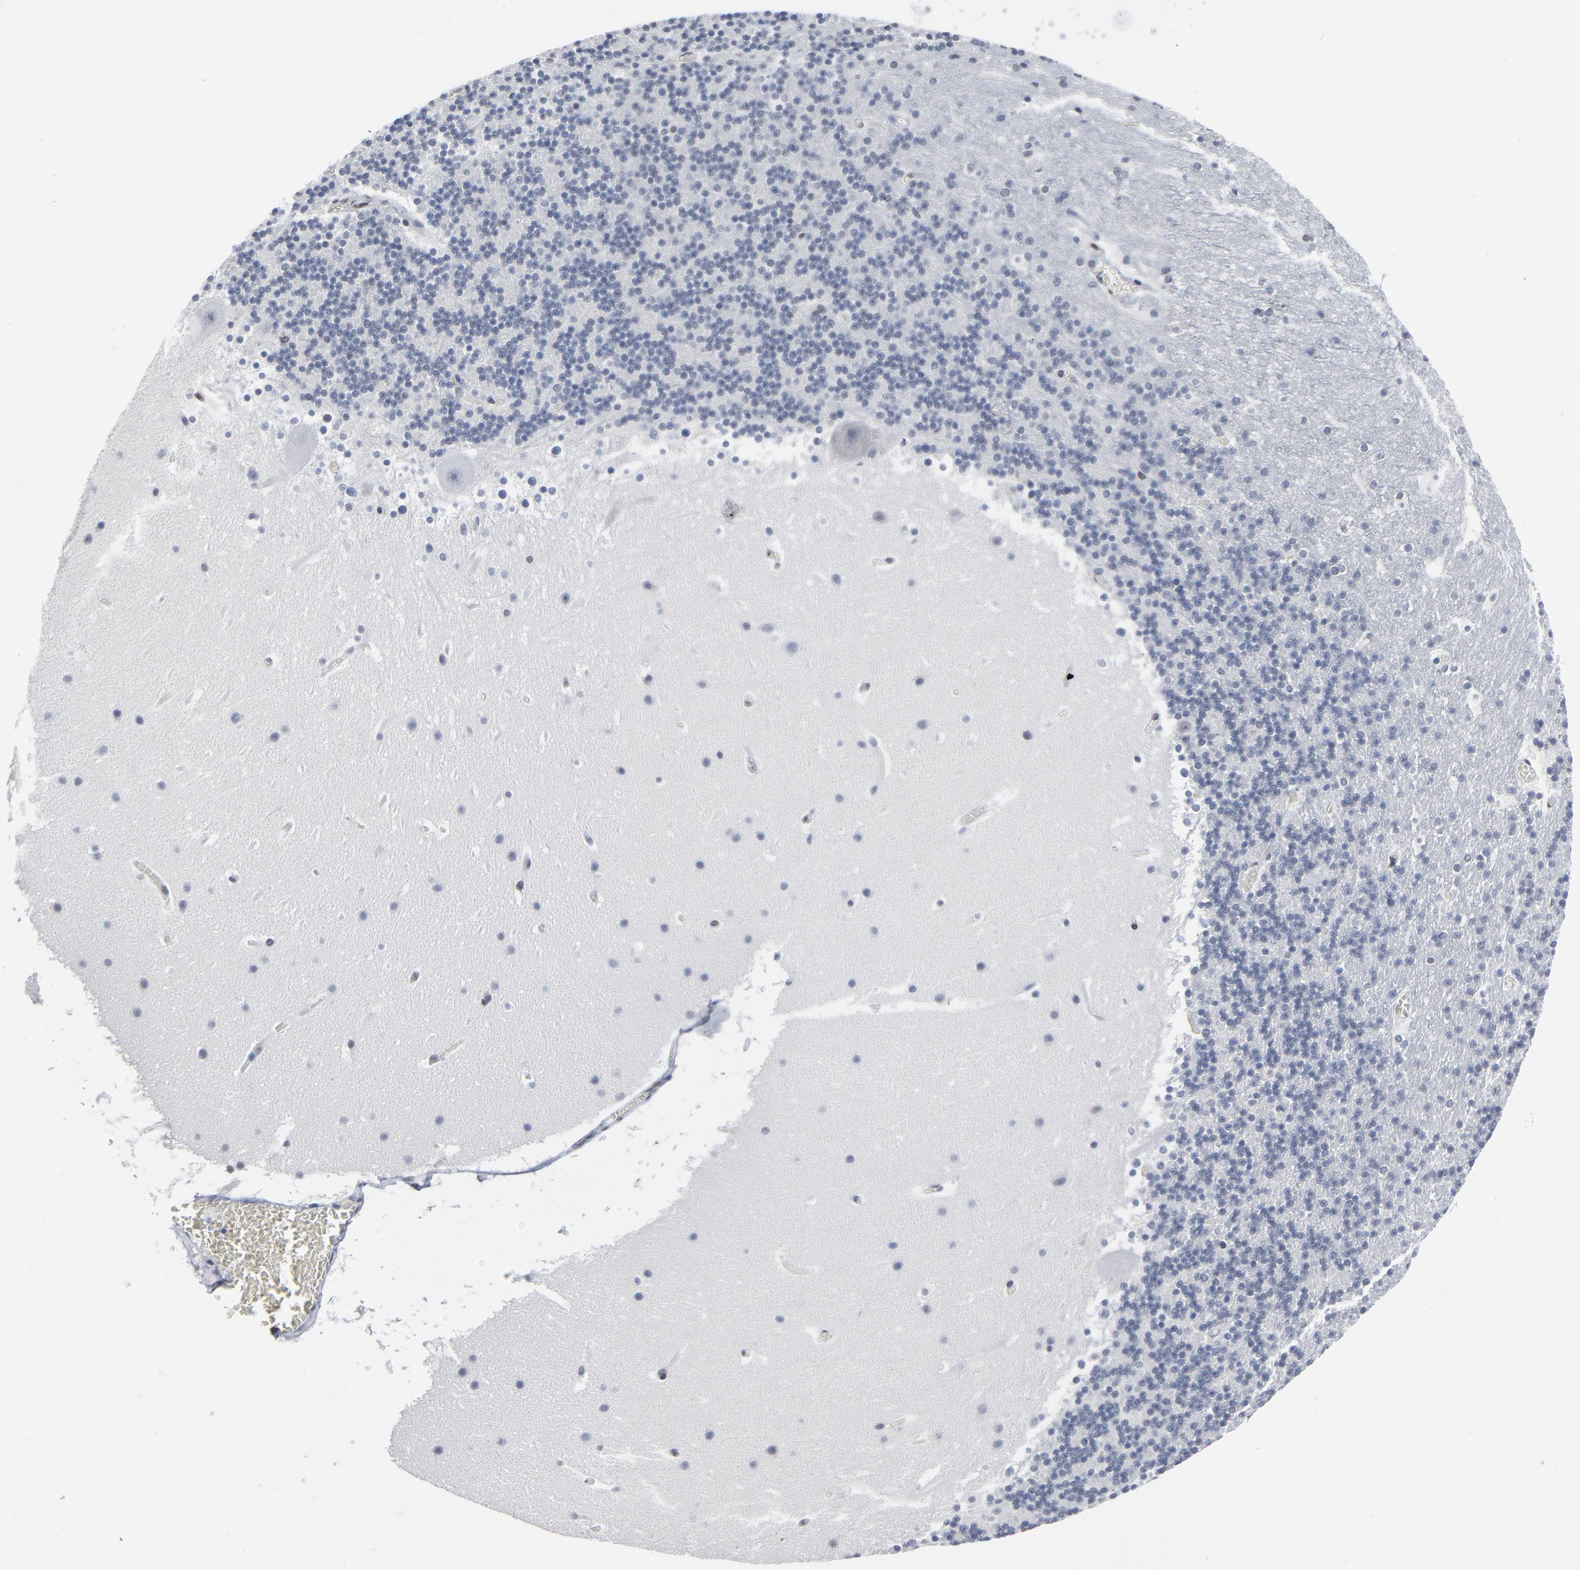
{"staining": {"intensity": "negative", "quantity": "none", "location": "none"}, "tissue": "cerebellum", "cell_type": "Cells in granular layer", "image_type": "normal", "snomed": [{"axis": "morphology", "description": "Normal tissue, NOS"}, {"axis": "topography", "description": "Cerebellum"}], "caption": "DAB immunohistochemical staining of unremarkable cerebellum shows no significant positivity in cells in granular layer. (DAB (3,3'-diaminobenzidine) IHC with hematoxylin counter stain).", "gene": "ATF7", "patient": {"sex": "male", "age": 45}}